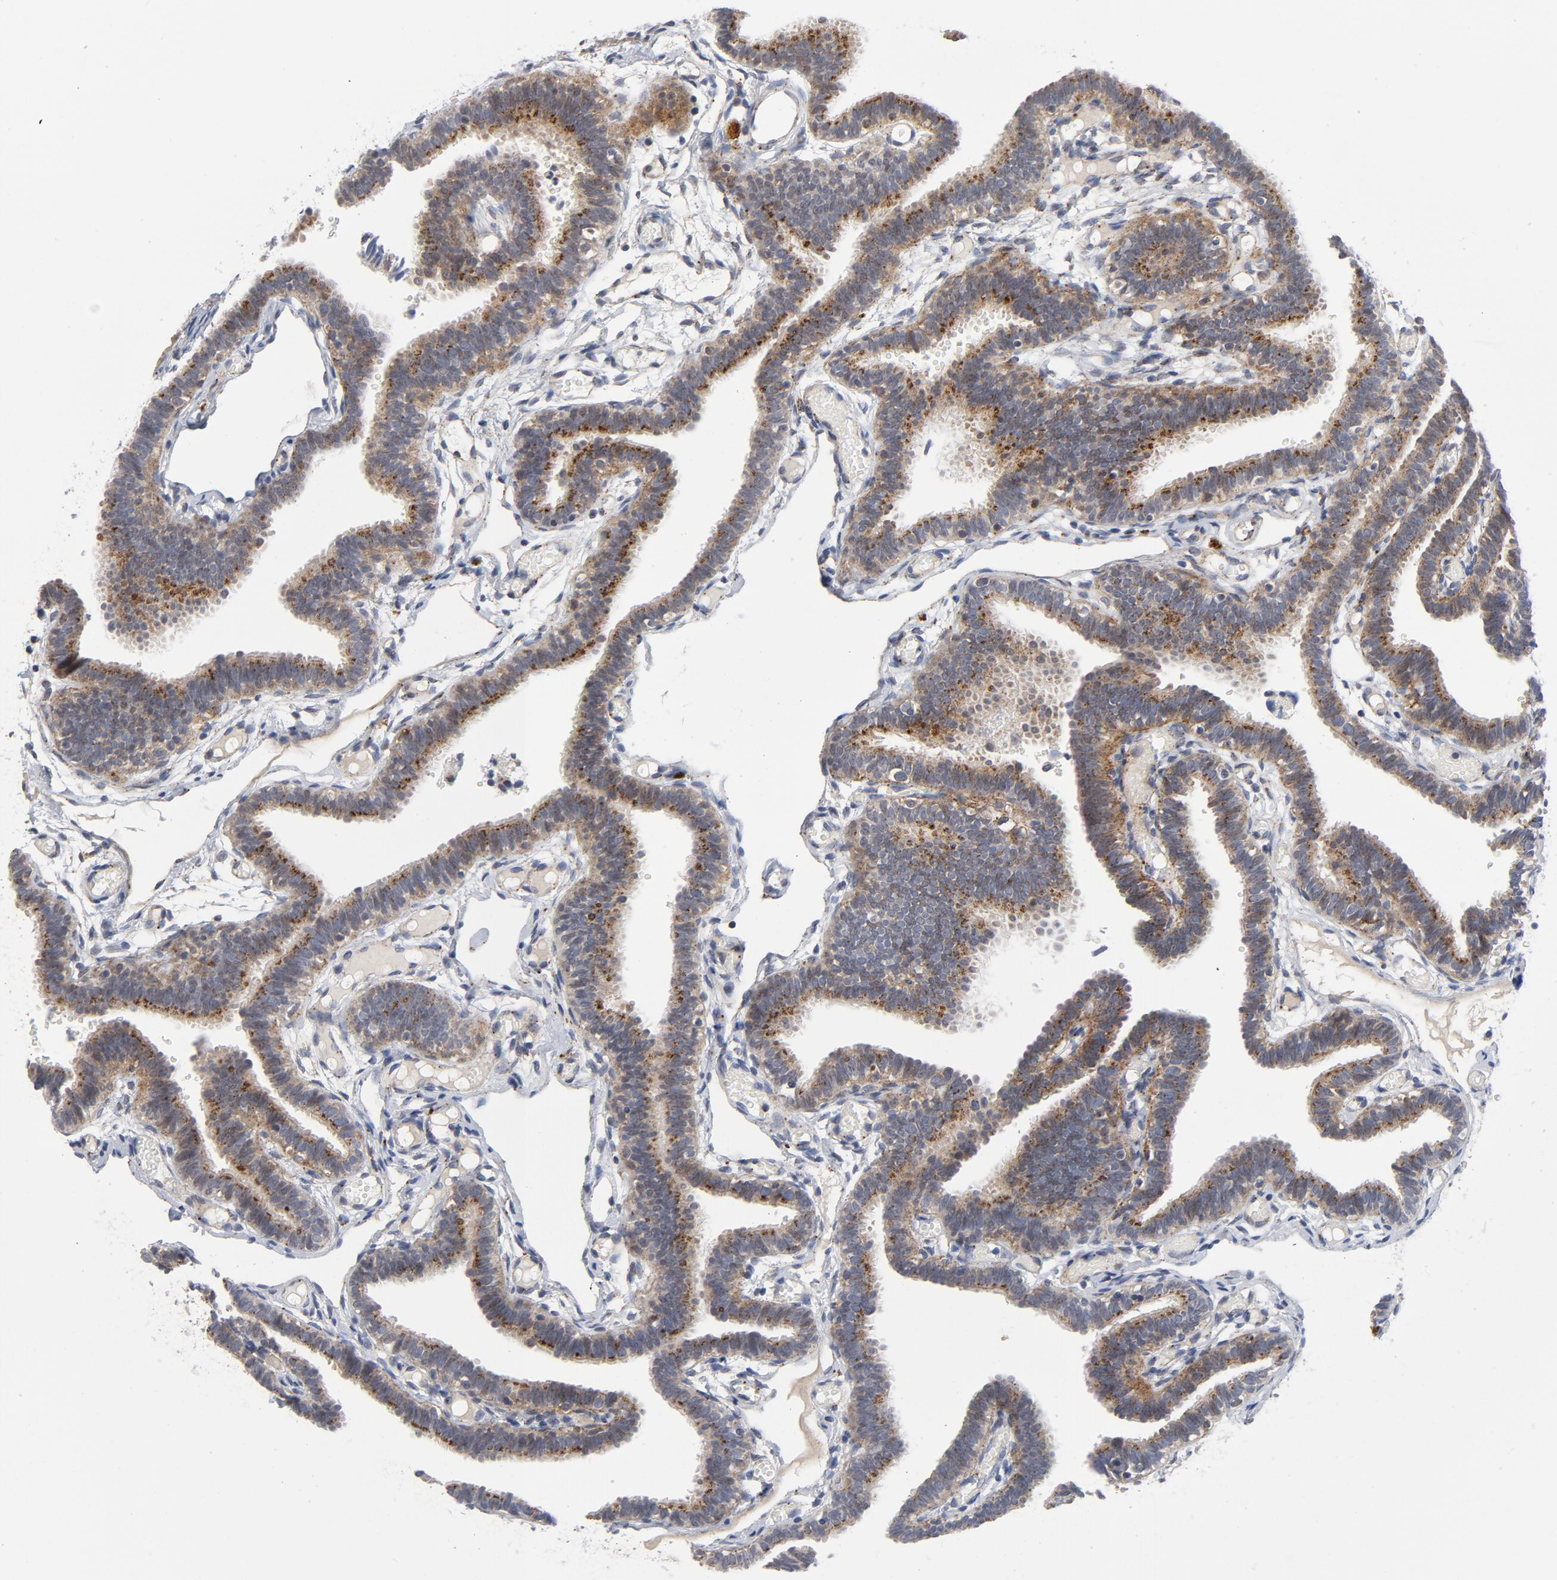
{"staining": {"intensity": "moderate", "quantity": ">75%", "location": "cytoplasmic/membranous"}, "tissue": "fallopian tube", "cell_type": "Glandular cells", "image_type": "normal", "snomed": [{"axis": "morphology", "description": "Normal tissue, NOS"}, {"axis": "topography", "description": "Fallopian tube"}], "caption": "An IHC histopathology image of unremarkable tissue is shown. Protein staining in brown labels moderate cytoplasmic/membranous positivity in fallopian tube within glandular cells. The protein is stained brown, and the nuclei are stained in blue (DAB (3,3'-diaminobenzidine) IHC with brightfield microscopy, high magnification).", "gene": "AKT2", "patient": {"sex": "female", "age": 29}}